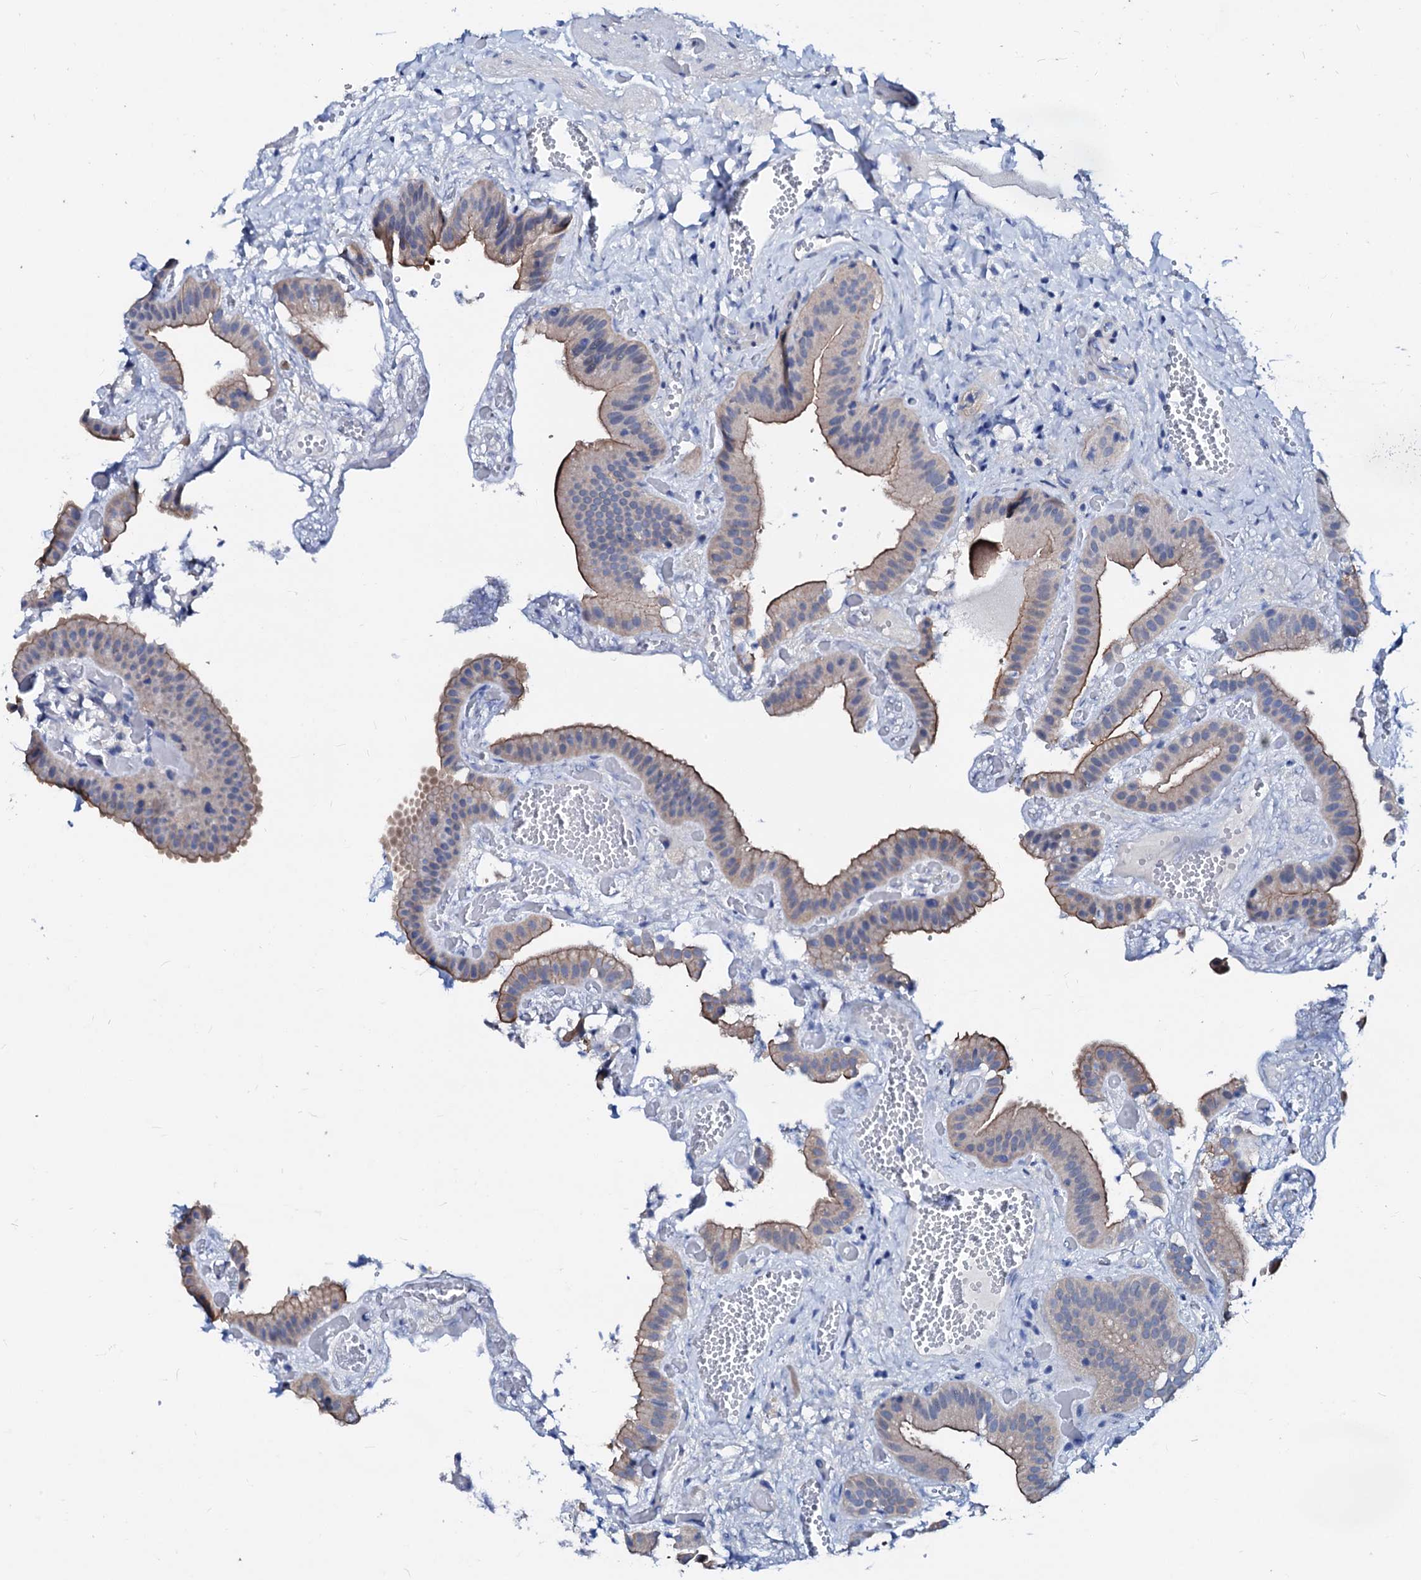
{"staining": {"intensity": "moderate", "quantity": "25%-75%", "location": "cytoplasmic/membranous"}, "tissue": "gallbladder", "cell_type": "Glandular cells", "image_type": "normal", "snomed": [{"axis": "morphology", "description": "Normal tissue, NOS"}, {"axis": "topography", "description": "Gallbladder"}], "caption": "High-power microscopy captured an immunohistochemistry histopathology image of benign gallbladder, revealing moderate cytoplasmic/membranous staining in approximately 25%-75% of glandular cells. The staining was performed using DAB (3,3'-diaminobenzidine) to visualize the protein expression in brown, while the nuclei were stained in blue with hematoxylin (Magnification: 20x).", "gene": "CSN2", "patient": {"sex": "female", "age": 64}}